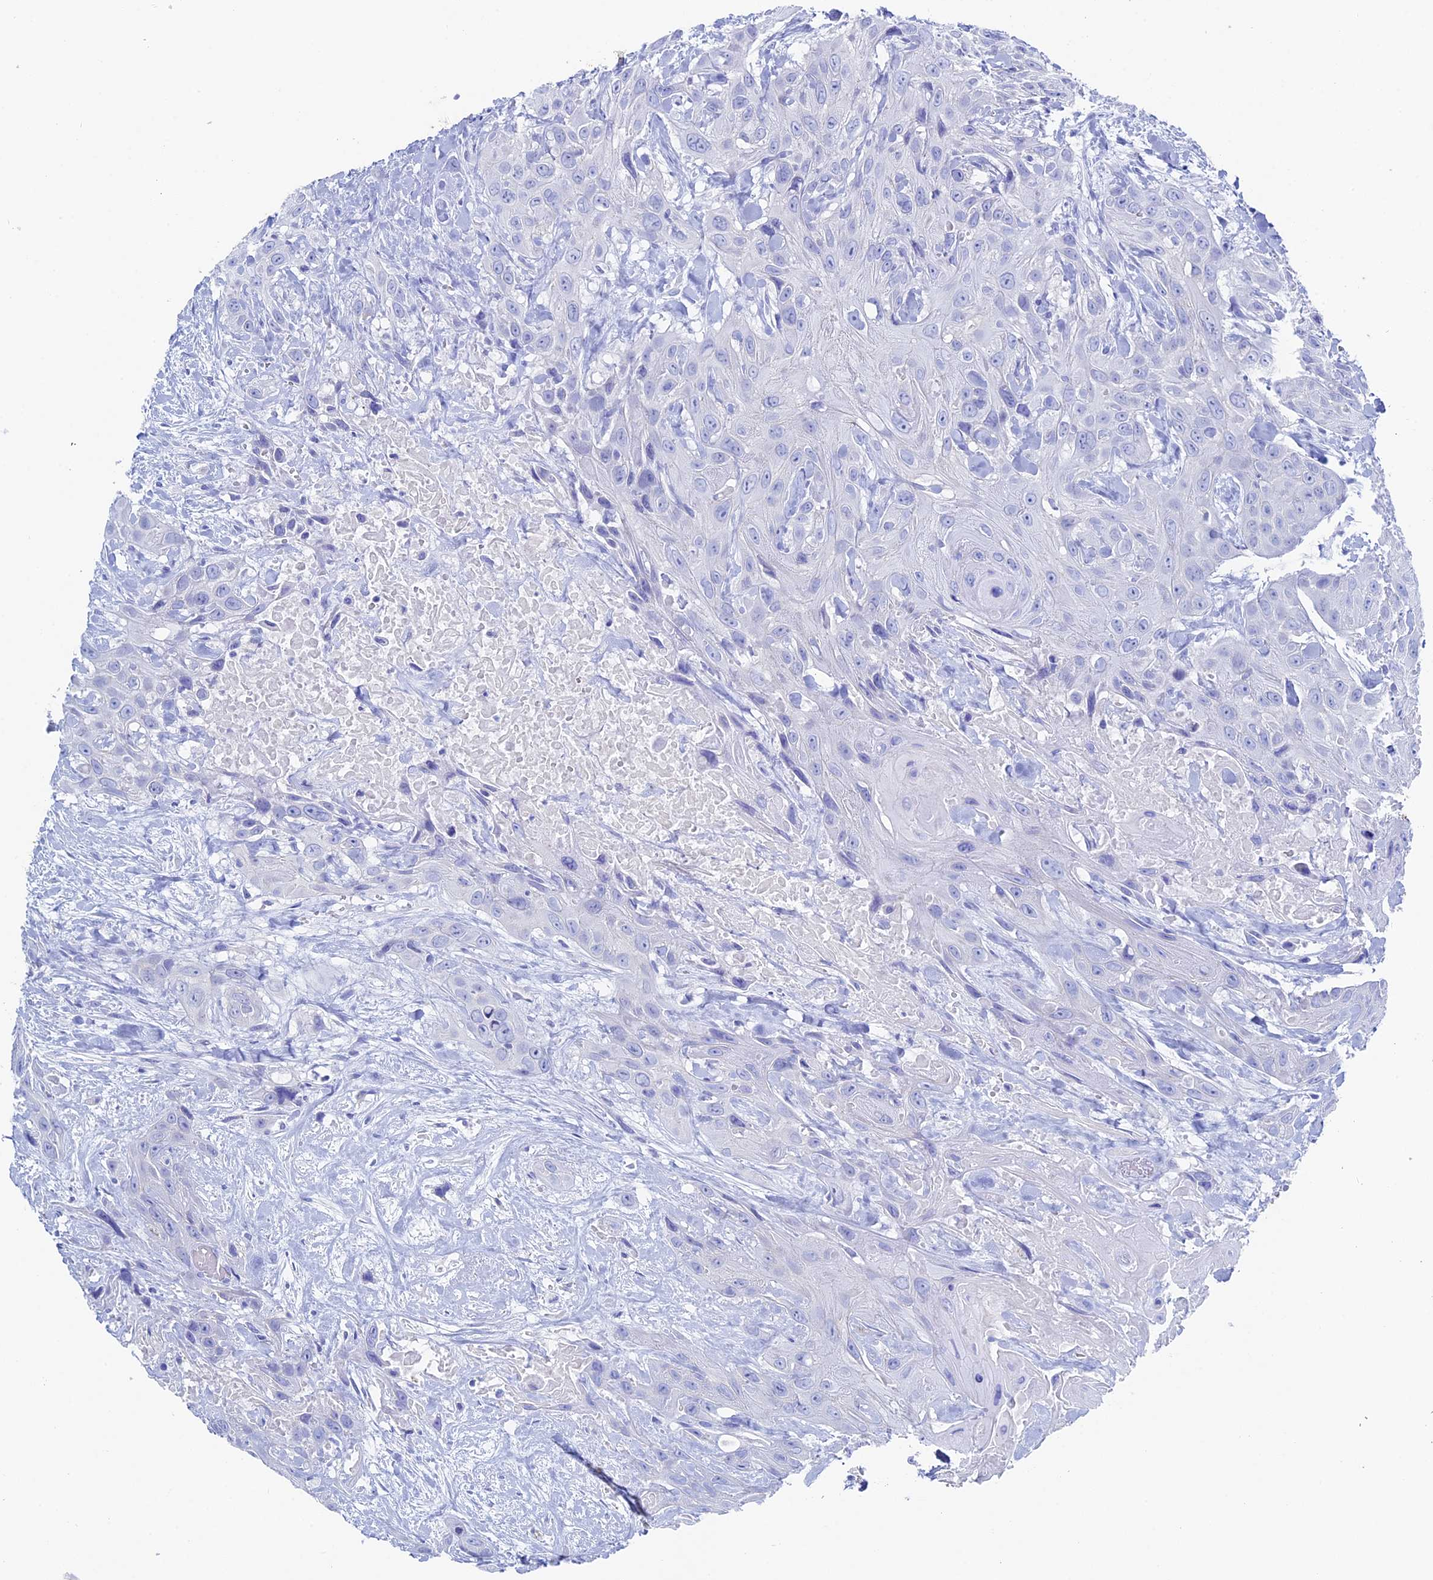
{"staining": {"intensity": "negative", "quantity": "none", "location": "none"}, "tissue": "head and neck cancer", "cell_type": "Tumor cells", "image_type": "cancer", "snomed": [{"axis": "morphology", "description": "Squamous cell carcinoma, NOS"}, {"axis": "topography", "description": "Head-Neck"}], "caption": "Histopathology image shows no protein staining in tumor cells of squamous cell carcinoma (head and neck) tissue. (Brightfield microscopy of DAB (3,3'-diaminobenzidine) immunohistochemistry at high magnification).", "gene": "UNC119", "patient": {"sex": "male", "age": 81}}